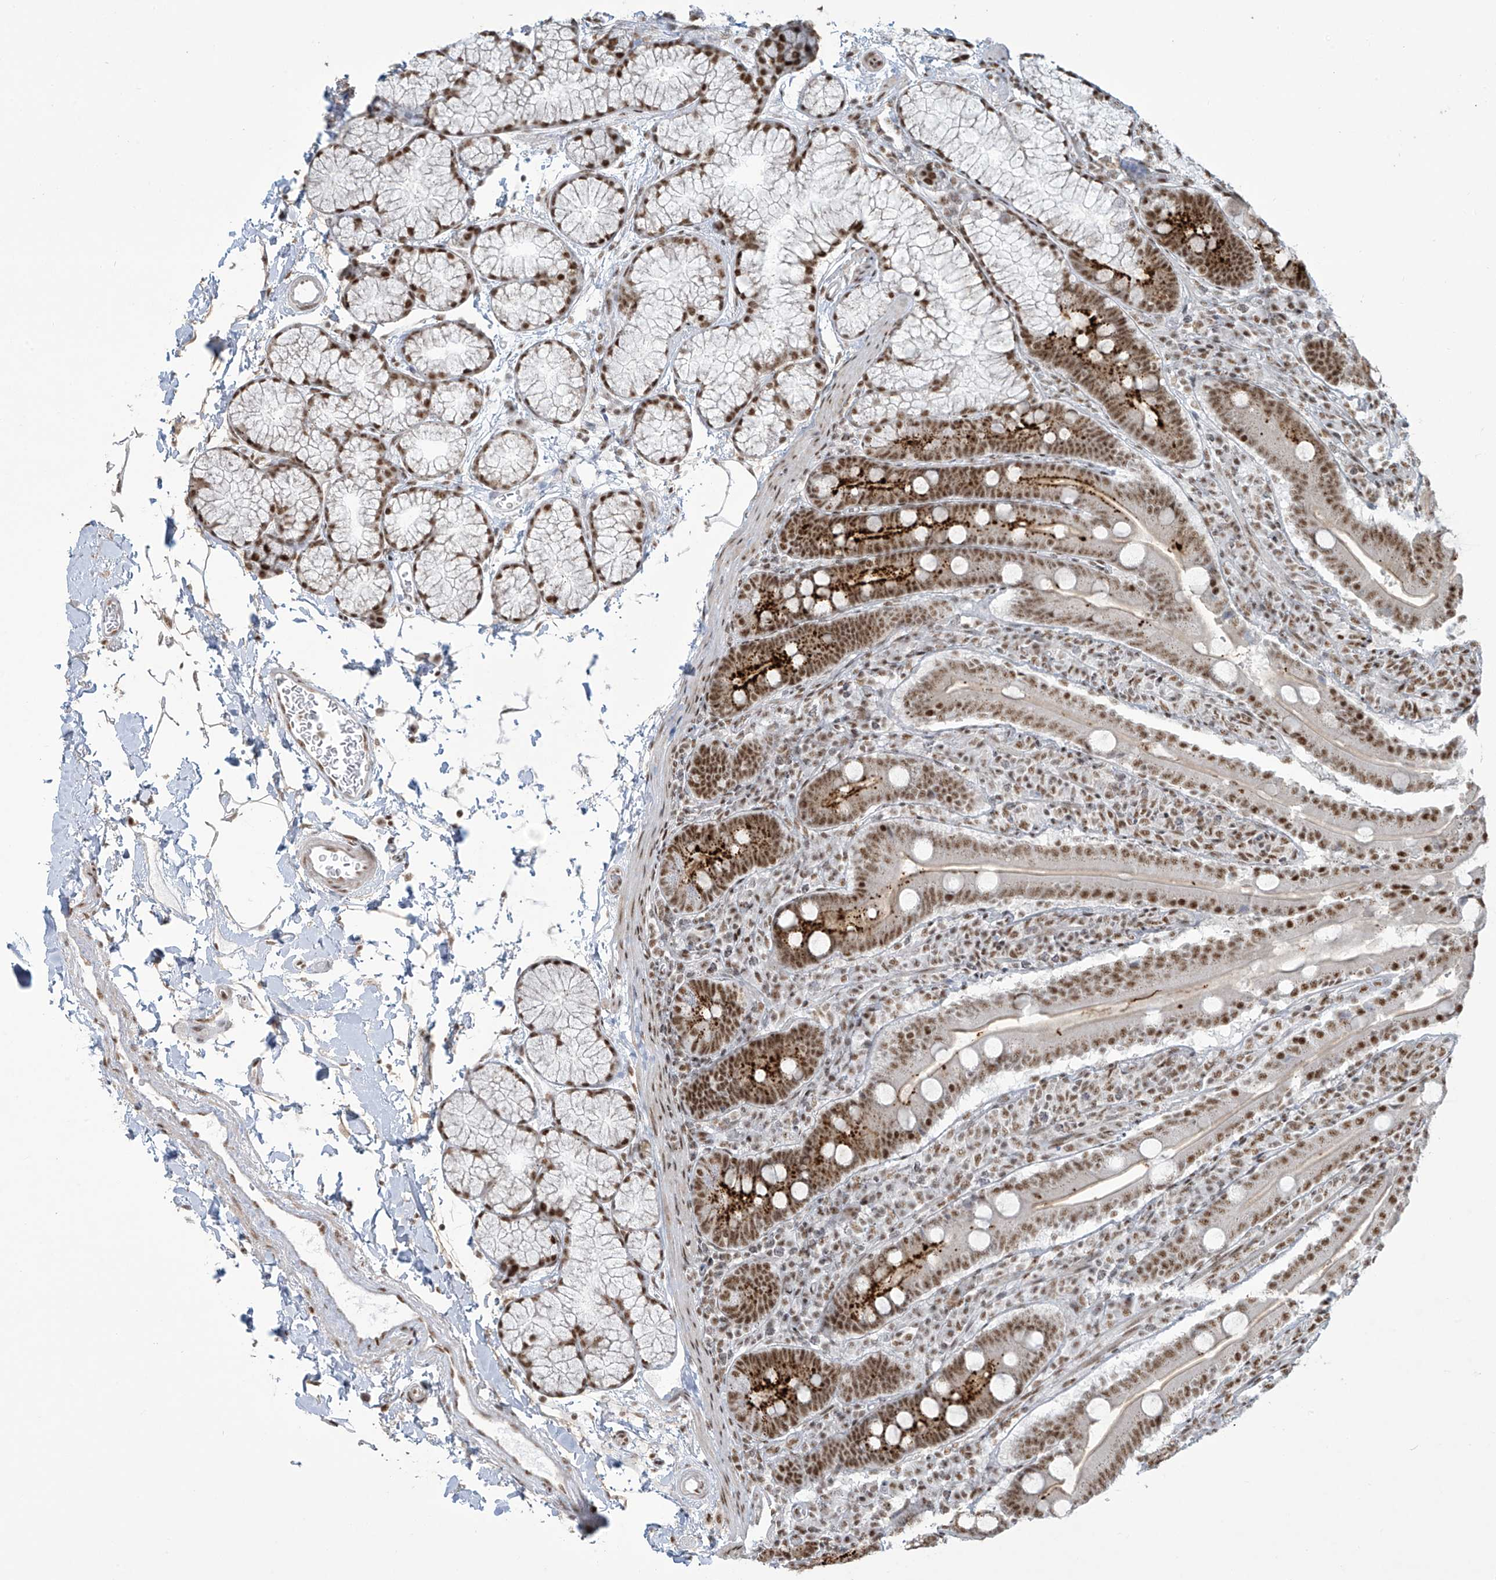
{"staining": {"intensity": "moderate", "quantity": ">75%", "location": "cytoplasmic/membranous,nuclear"}, "tissue": "duodenum", "cell_type": "Glandular cells", "image_type": "normal", "snomed": [{"axis": "morphology", "description": "Normal tissue, NOS"}, {"axis": "topography", "description": "Duodenum"}], "caption": "A medium amount of moderate cytoplasmic/membranous,nuclear expression is seen in approximately >75% of glandular cells in benign duodenum.", "gene": "MS4A6A", "patient": {"sex": "male", "age": 35}}